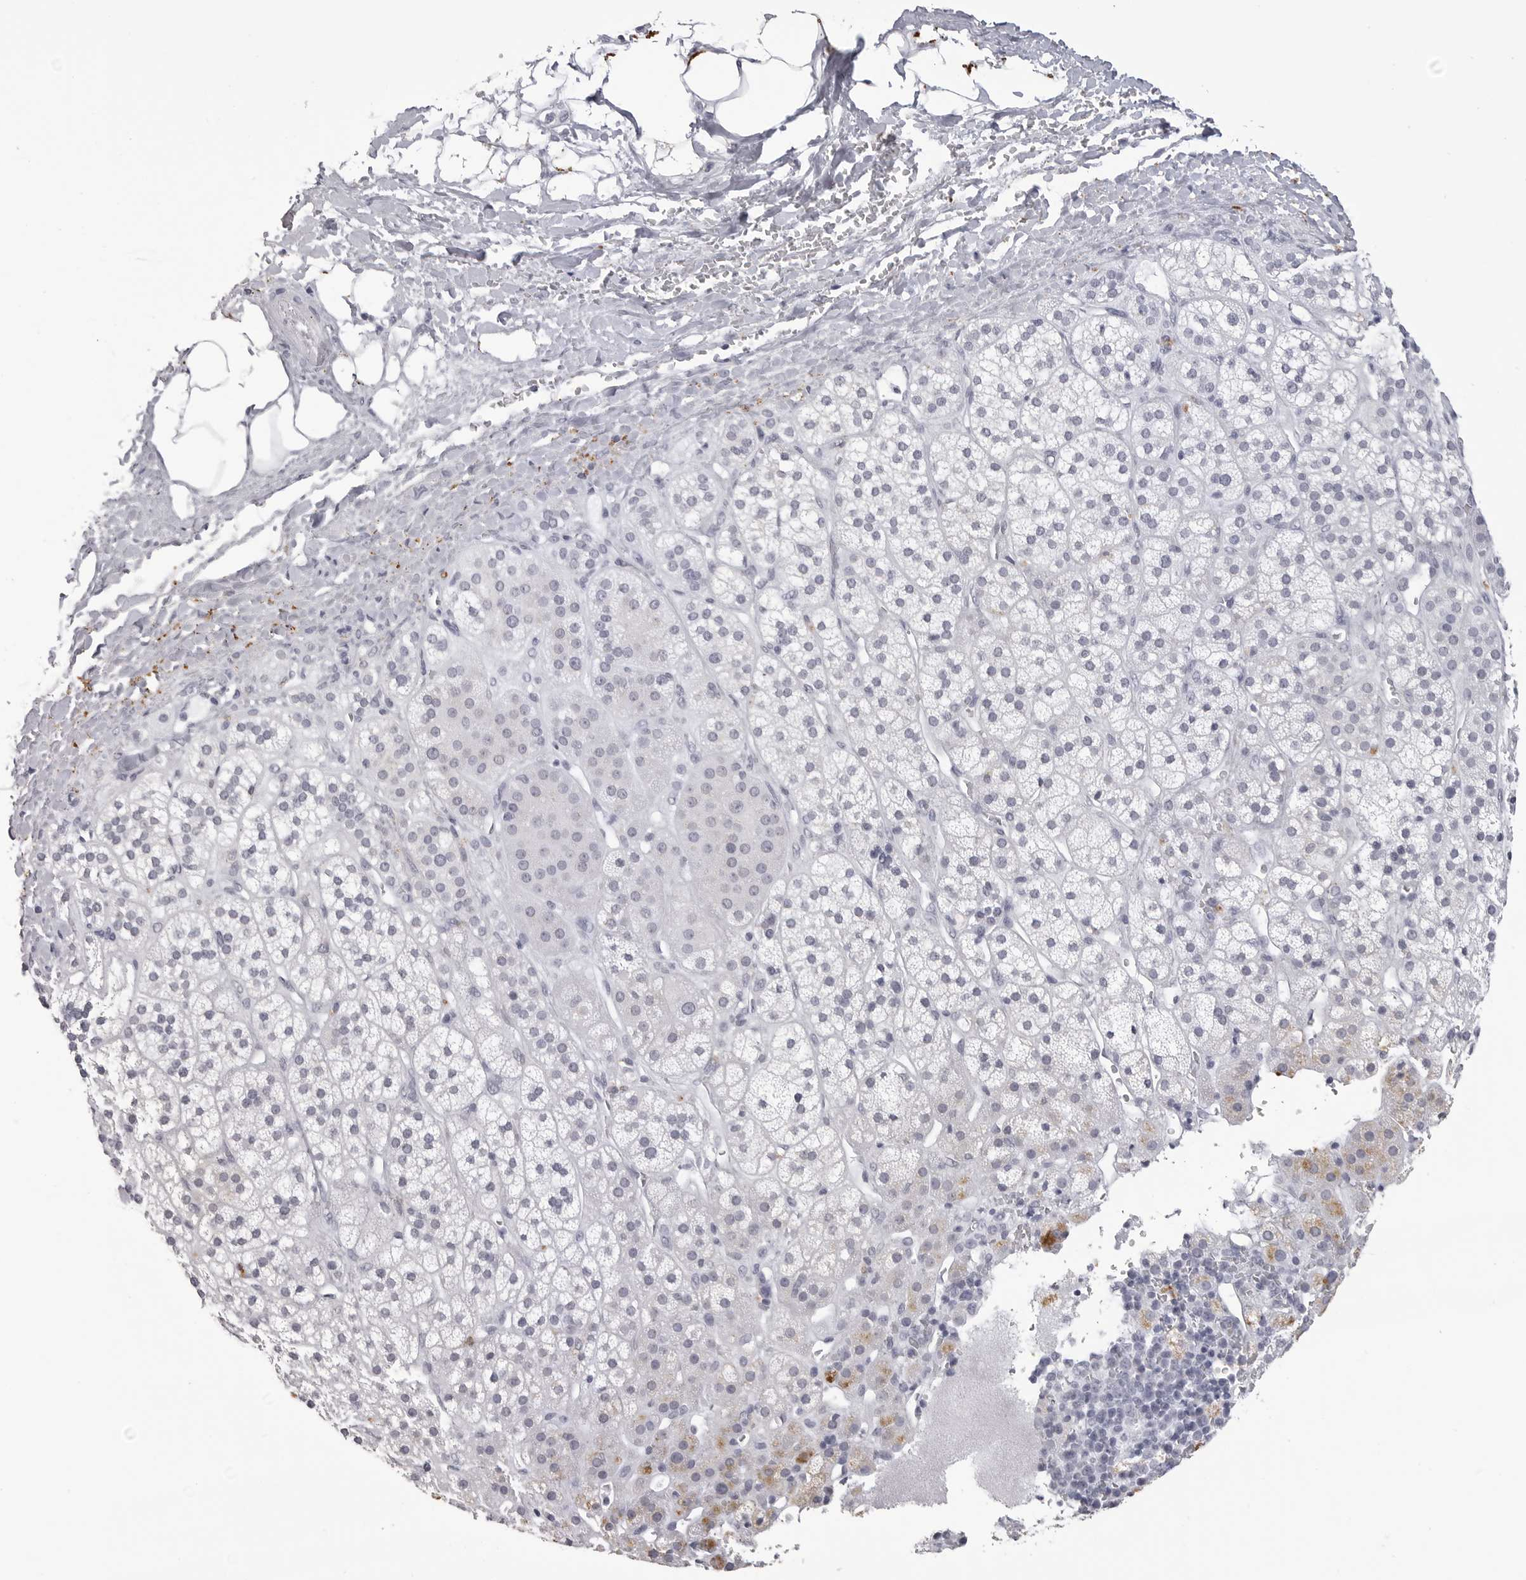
{"staining": {"intensity": "moderate", "quantity": "<25%", "location": "cytoplasmic/membranous"}, "tissue": "adrenal gland", "cell_type": "Glandular cells", "image_type": "normal", "snomed": [{"axis": "morphology", "description": "Normal tissue, NOS"}, {"axis": "topography", "description": "Adrenal gland"}], "caption": "Immunohistochemistry image of normal adrenal gland: adrenal gland stained using immunohistochemistry (IHC) reveals low levels of moderate protein expression localized specifically in the cytoplasmic/membranous of glandular cells, appearing as a cytoplasmic/membranous brown color.", "gene": "LGALS4", "patient": {"sex": "male", "age": 56}}